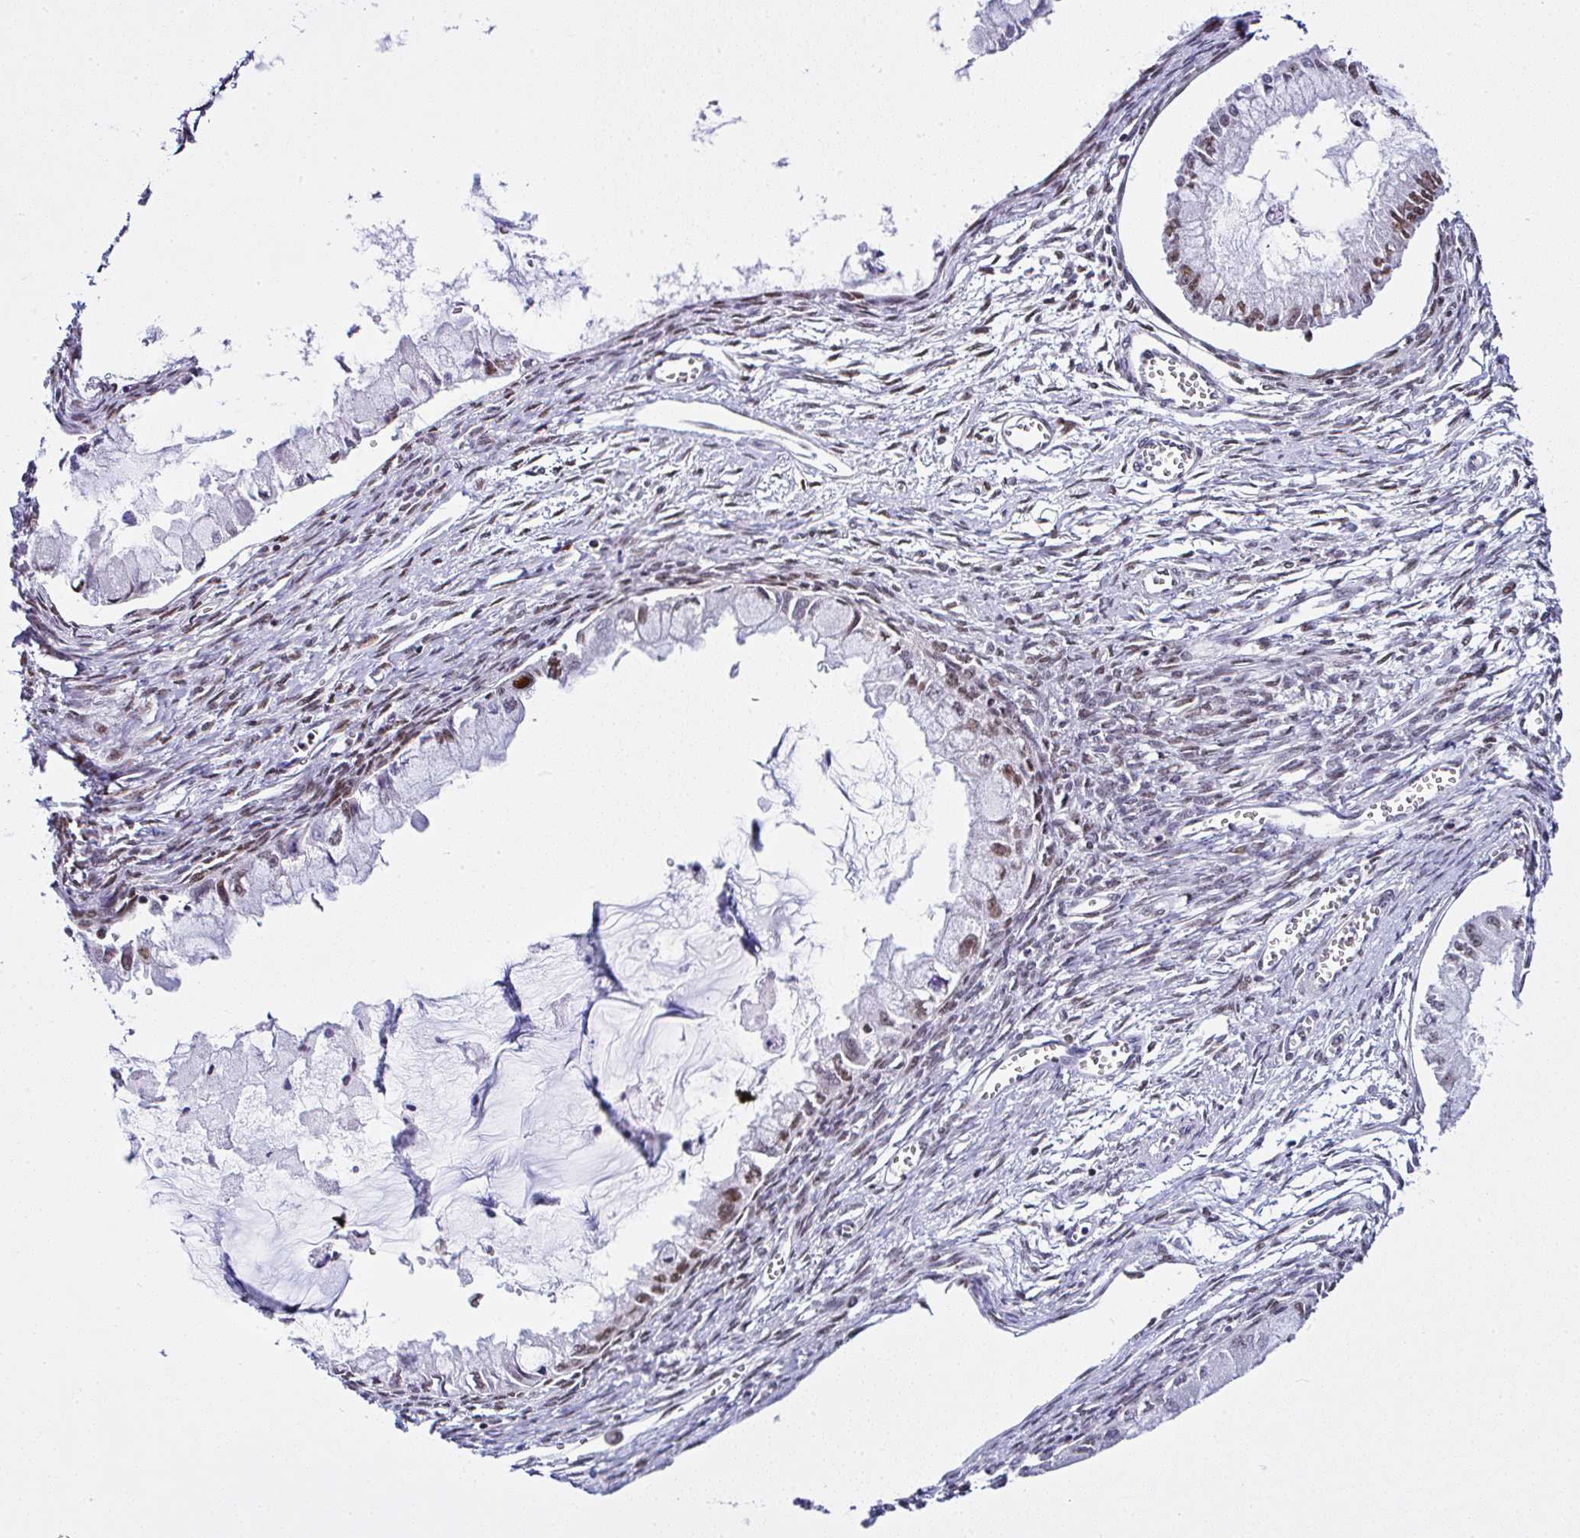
{"staining": {"intensity": "moderate", "quantity": "25%-75%", "location": "nuclear"}, "tissue": "ovarian cancer", "cell_type": "Tumor cells", "image_type": "cancer", "snomed": [{"axis": "morphology", "description": "Cystadenocarcinoma, mucinous, NOS"}, {"axis": "topography", "description": "Ovary"}], "caption": "Human ovarian cancer stained for a protein (brown) reveals moderate nuclear positive positivity in about 25%-75% of tumor cells.", "gene": "DR1", "patient": {"sex": "female", "age": 34}}